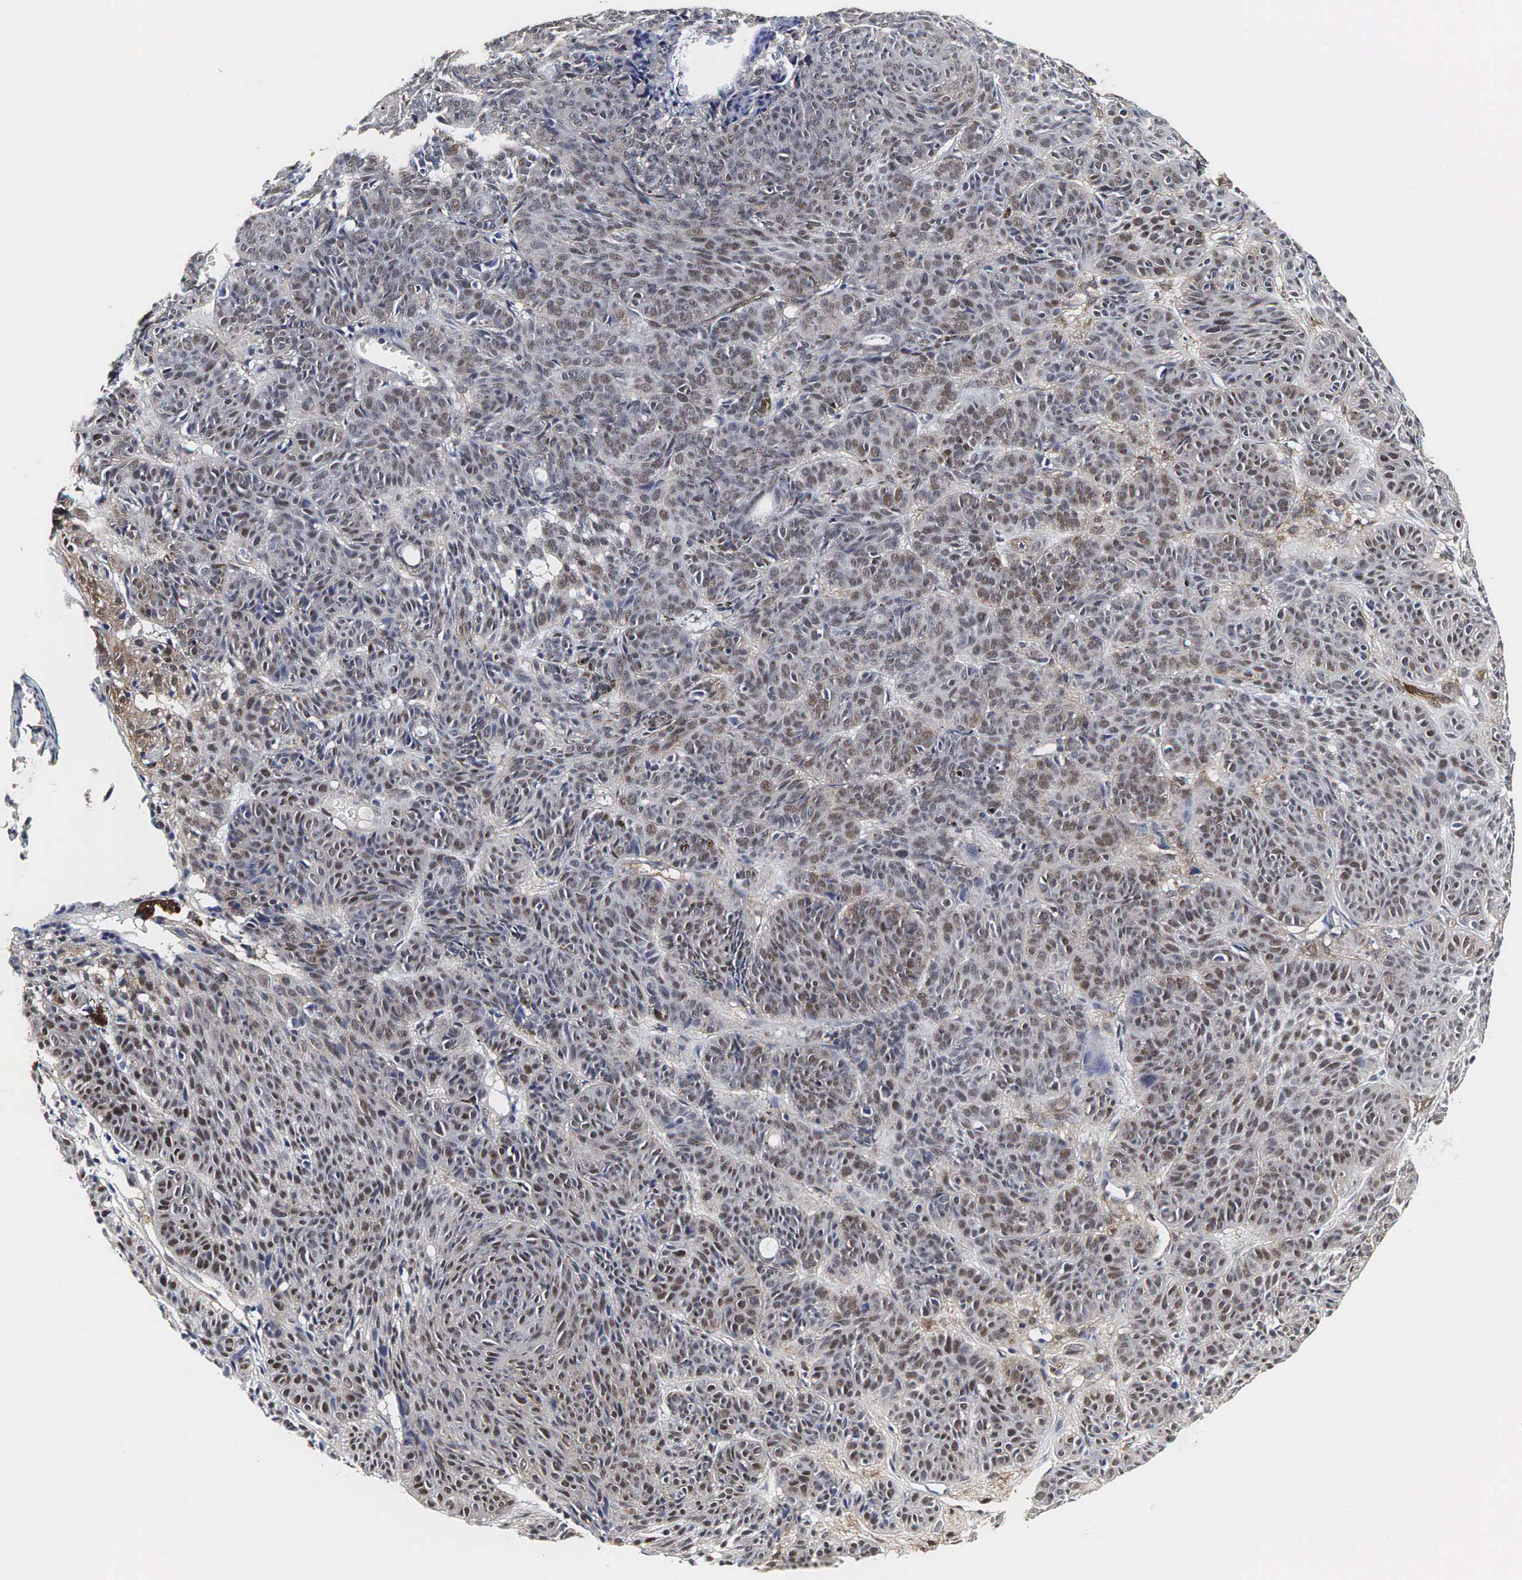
{"staining": {"intensity": "moderate", "quantity": ">75%", "location": "nuclear"}, "tissue": "skin cancer", "cell_type": "Tumor cells", "image_type": "cancer", "snomed": [{"axis": "morphology", "description": "Basal cell carcinoma"}, {"axis": "topography", "description": "Skin"}], "caption": "Human skin basal cell carcinoma stained with a protein marker shows moderate staining in tumor cells.", "gene": "SPIN1", "patient": {"sex": "female", "age": 62}}